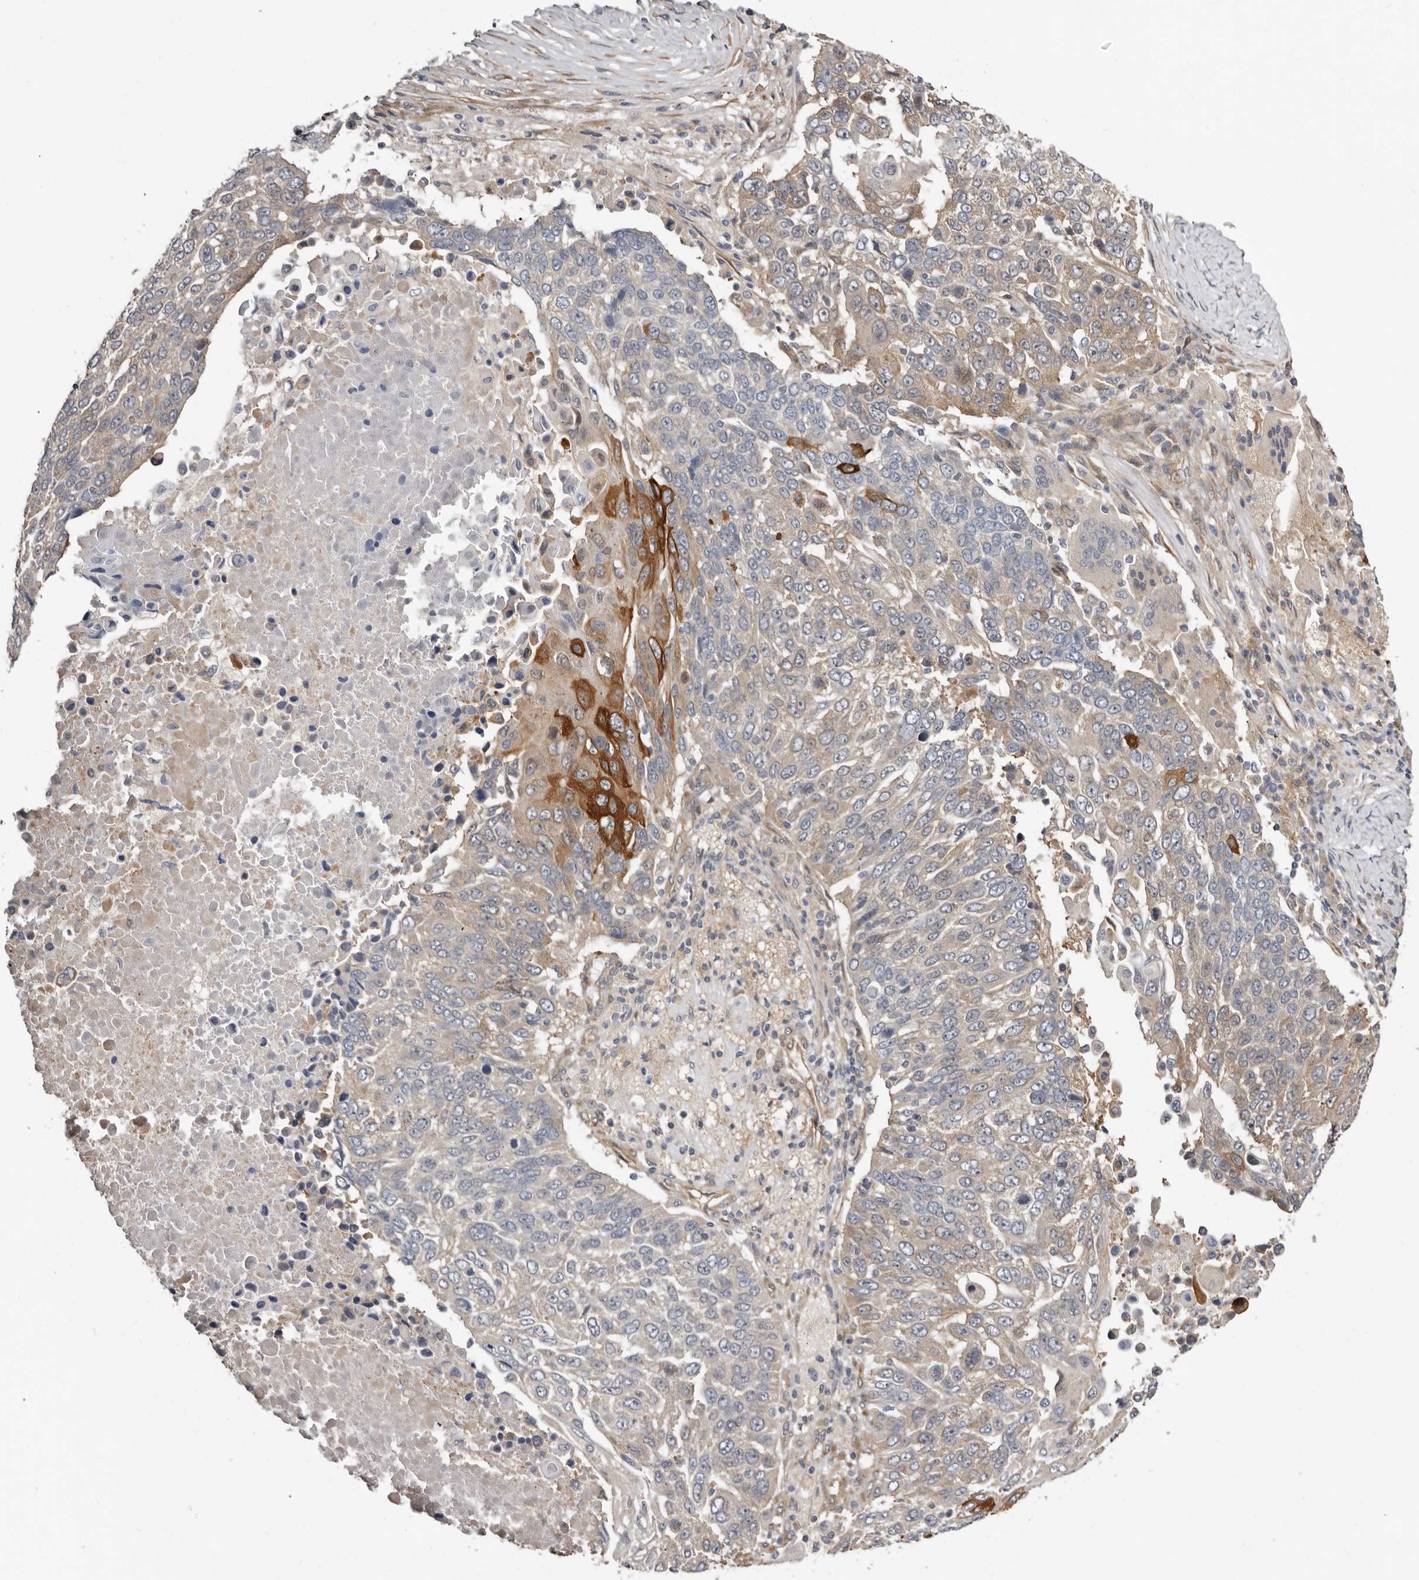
{"staining": {"intensity": "strong", "quantity": "<25%", "location": "cytoplasmic/membranous"}, "tissue": "lung cancer", "cell_type": "Tumor cells", "image_type": "cancer", "snomed": [{"axis": "morphology", "description": "Squamous cell carcinoma, NOS"}, {"axis": "topography", "description": "Lung"}], "caption": "High-power microscopy captured an IHC micrograph of squamous cell carcinoma (lung), revealing strong cytoplasmic/membranous positivity in approximately <25% of tumor cells.", "gene": "SBDS", "patient": {"sex": "male", "age": 66}}